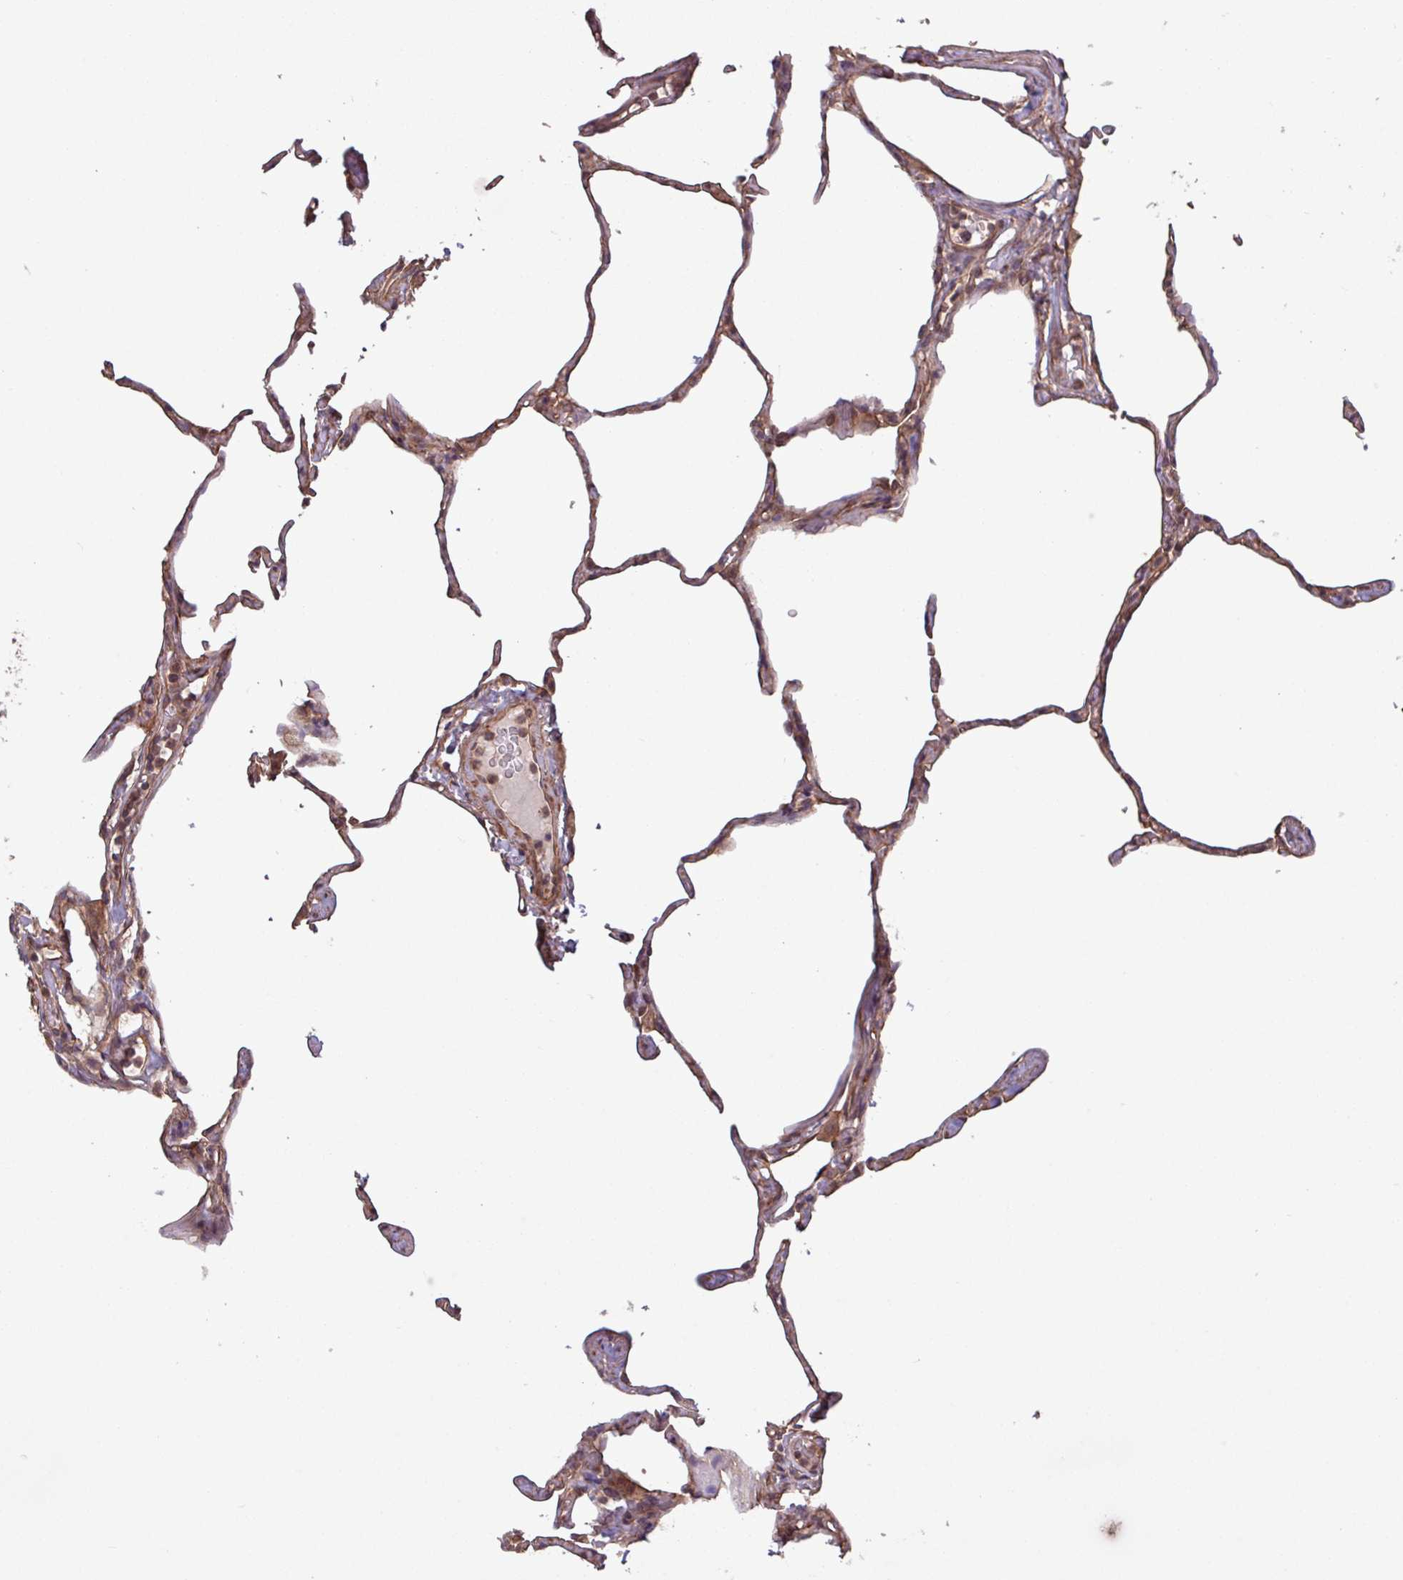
{"staining": {"intensity": "moderate", "quantity": "25%-75%", "location": "cytoplasmic/membranous"}, "tissue": "lung", "cell_type": "Alveolar cells", "image_type": "normal", "snomed": [{"axis": "morphology", "description": "Normal tissue, NOS"}, {"axis": "topography", "description": "Lung"}], "caption": "High-magnification brightfield microscopy of normal lung stained with DAB (brown) and counterstained with hematoxylin (blue). alveolar cells exhibit moderate cytoplasmic/membranous positivity is identified in about25%-75% of cells.", "gene": "TRABD2A", "patient": {"sex": "male", "age": 65}}